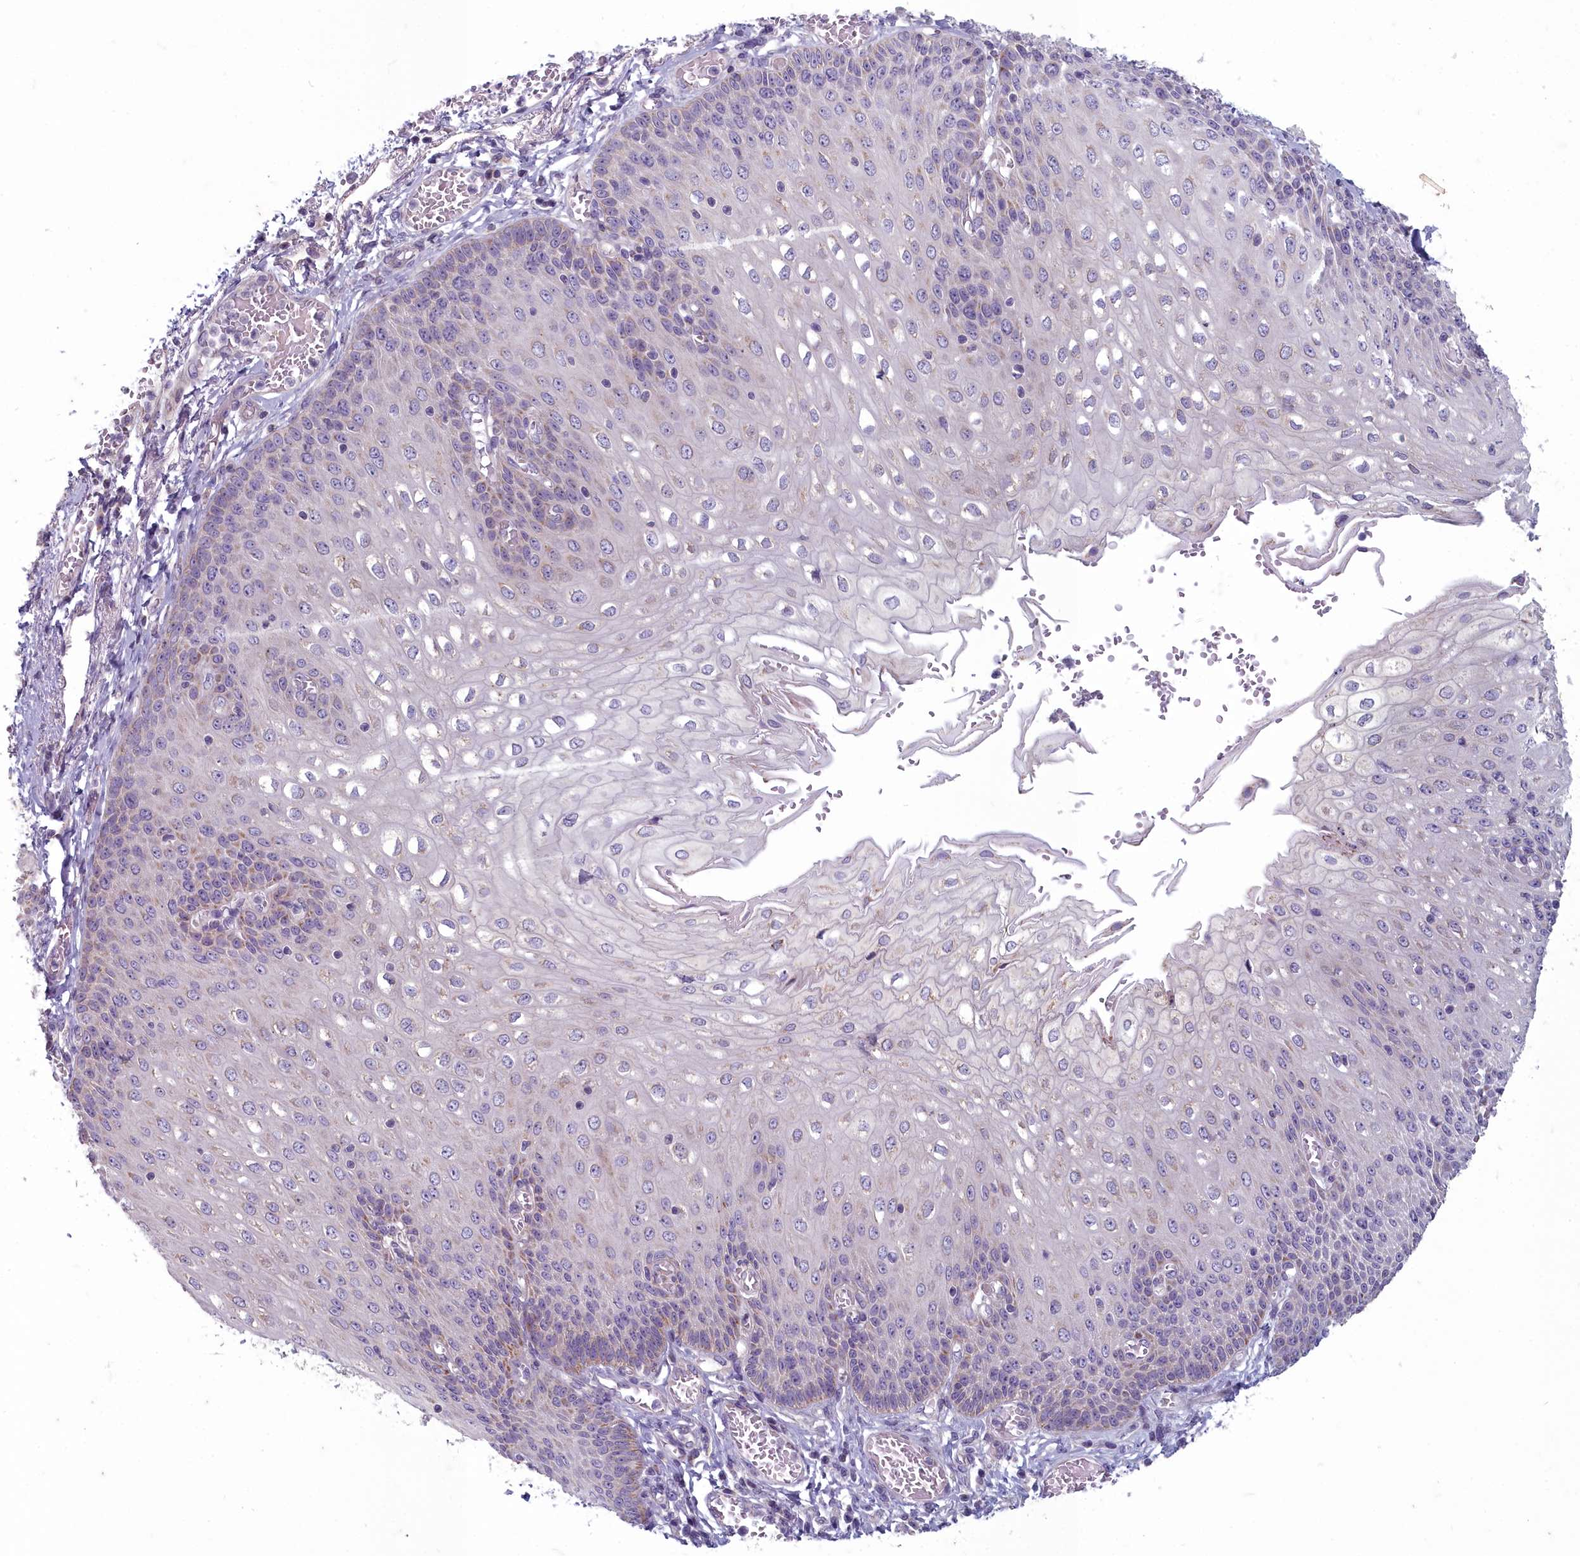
{"staining": {"intensity": "weak", "quantity": "<25%", "location": "cytoplasmic/membranous"}, "tissue": "esophagus", "cell_type": "Squamous epithelial cells", "image_type": "normal", "snomed": [{"axis": "morphology", "description": "Normal tissue, NOS"}, {"axis": "topography", "description": "Esophagus"}], "caption": "DAB immunohistochemical staining of benign human esophagus shows no significant expression in squamous epithelial cells.", "gene": "INSYN2A", "patient": {"sex": "male", "age": 81}}